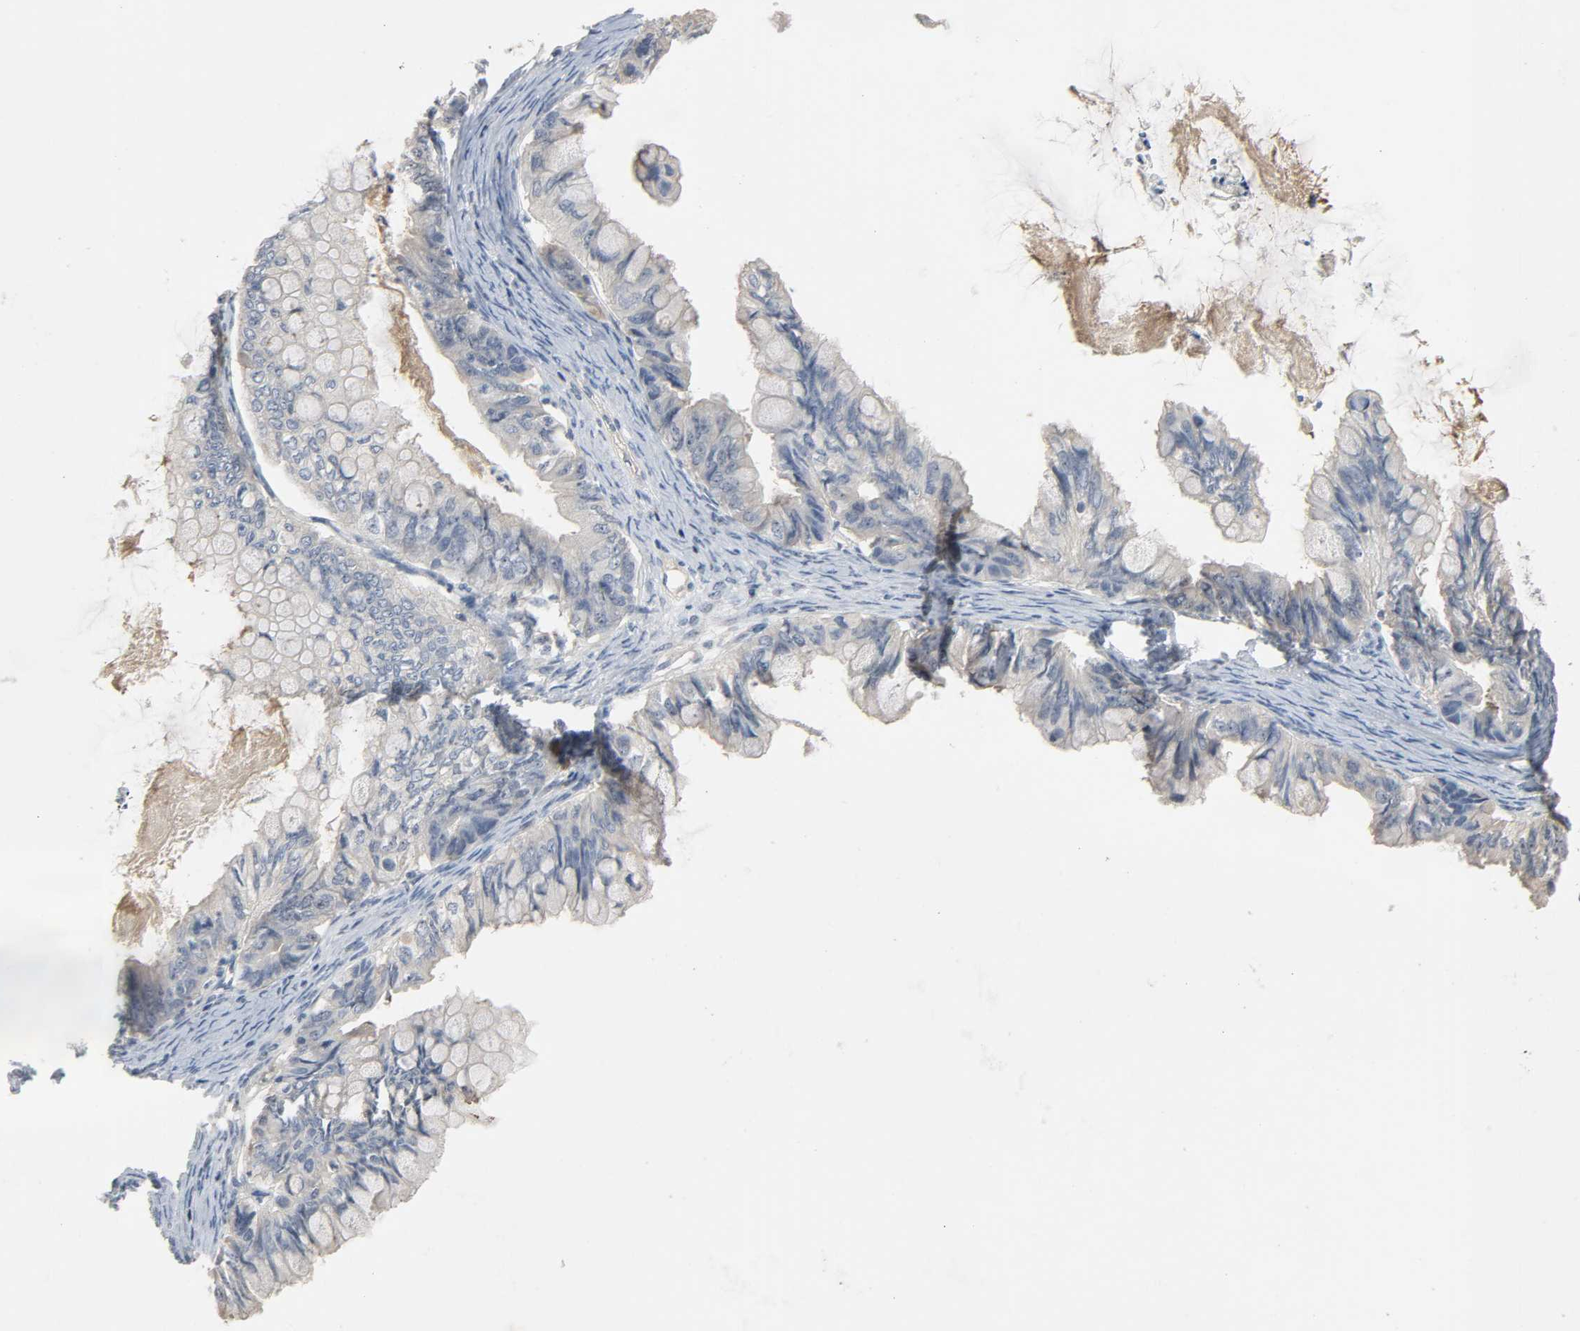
{"staining": {"intensity": "weak", "quantity": "<25%", "location": "cytoplasmic/membranous"}, "tissue": "ovarian cancer", "cell_type": "Tumor cells", "image_type": "cancer", "snomed": [{"axis": "morphology", "description": "Cystadenocarcinoma, mucinous, NOS"}, {"axis": "topography", "description": "Ovary"}], "caption": "DAB (3,3'-diaminobenzidine) immunohistochemical staining of human ovarian cancer (mucinous cystadenocarcinoma) shows no significant positivity in tumor cells.", "gene": "CD4", "patient": {"sex": "female", "age": 80}}